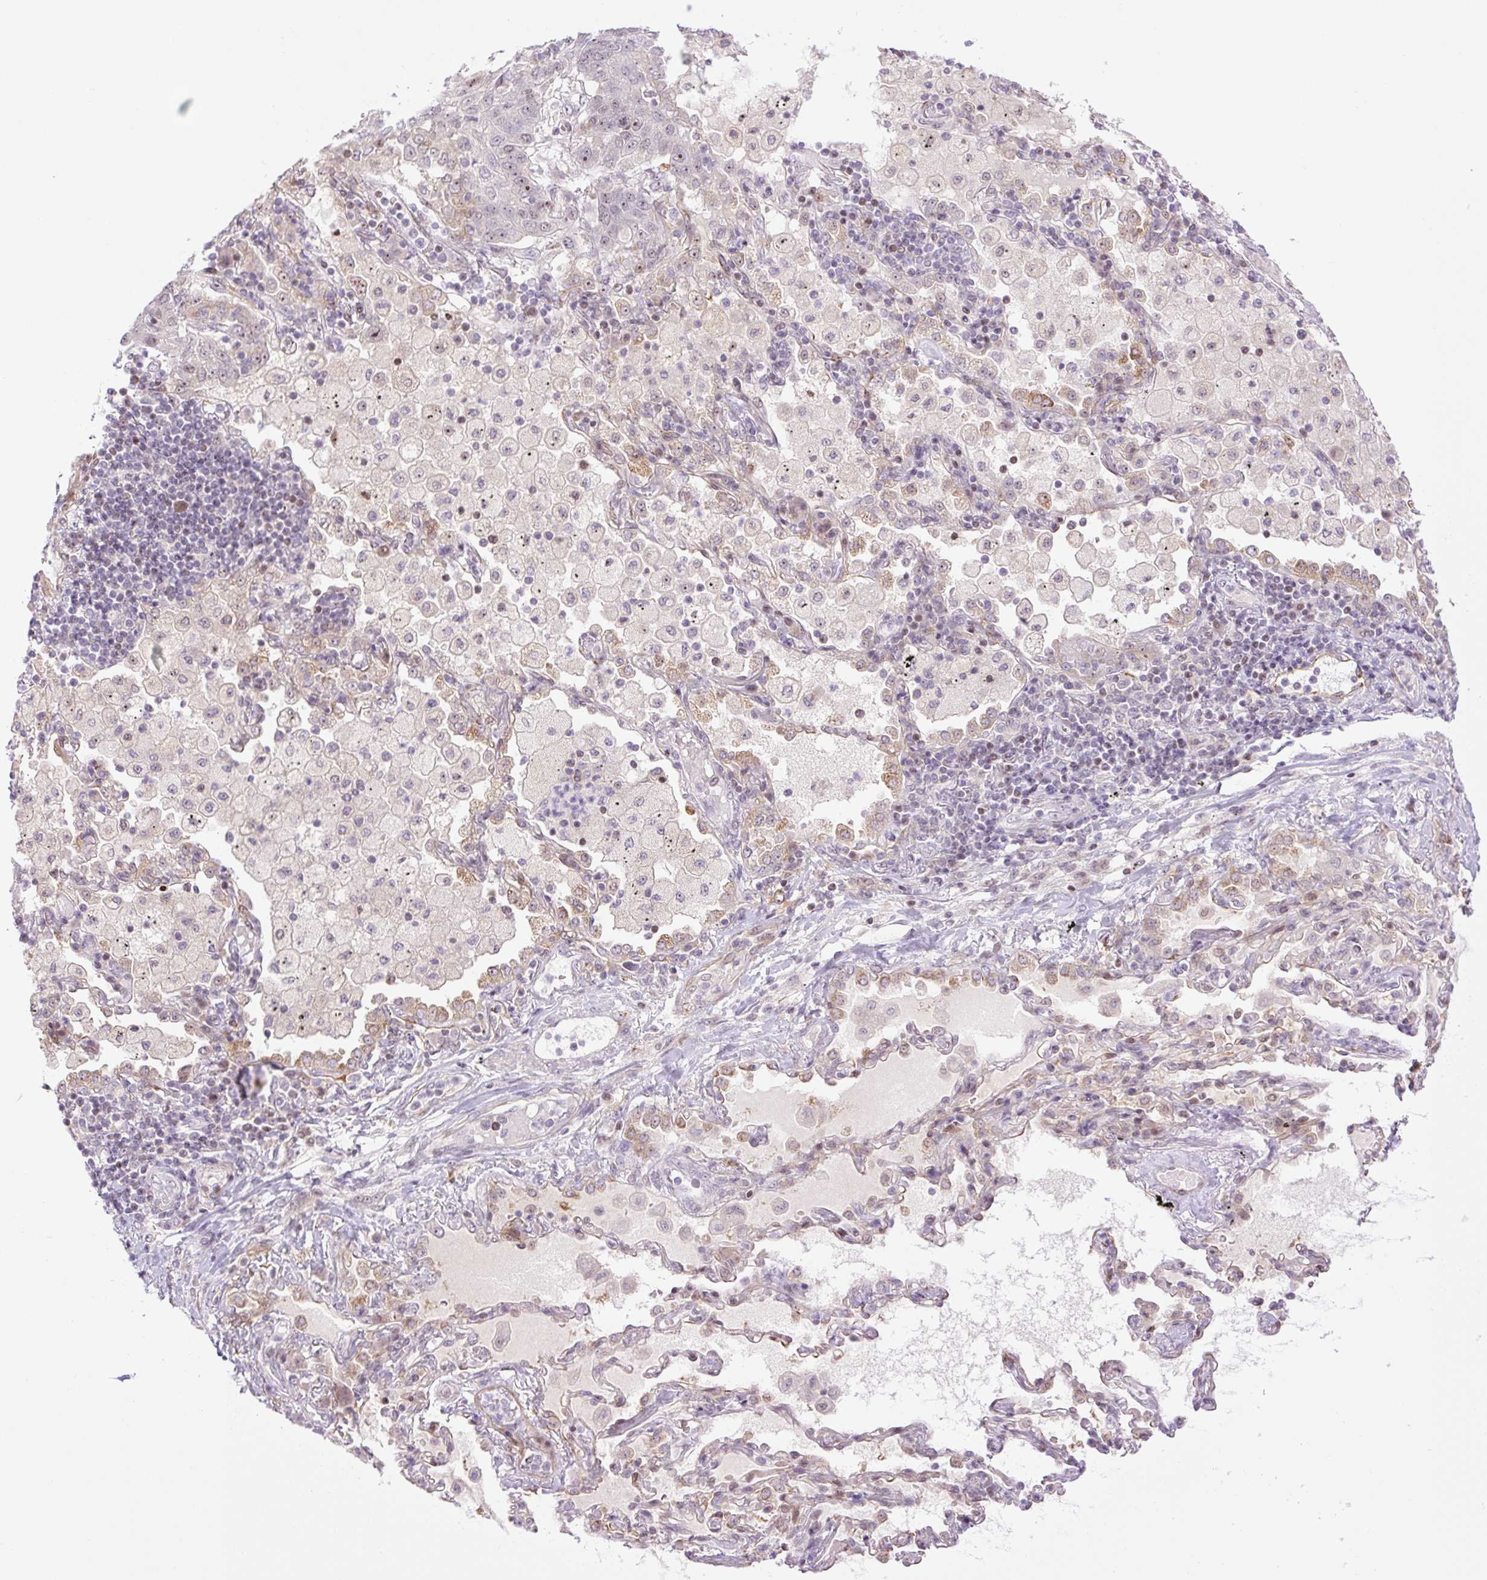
{"staining": {"intensity": "weak", "quantity": "<25%", "location": "nuclear"}, "tissue": "lung cancer", "cell_type": "Tumor cells", "image_type": "cancer", "snomed": [{"axis": "morphology", "description": "Squamous cell carcinoma, NOS"}, {"axis": "topography", "description": "Lung"}], "caption": "This is an immunohistochemistry (IHC) image of lung cancer. There is no positivity in tumor cells.", "gene": "ZNF417", "patient": {"sex": "female", "age": 70}}